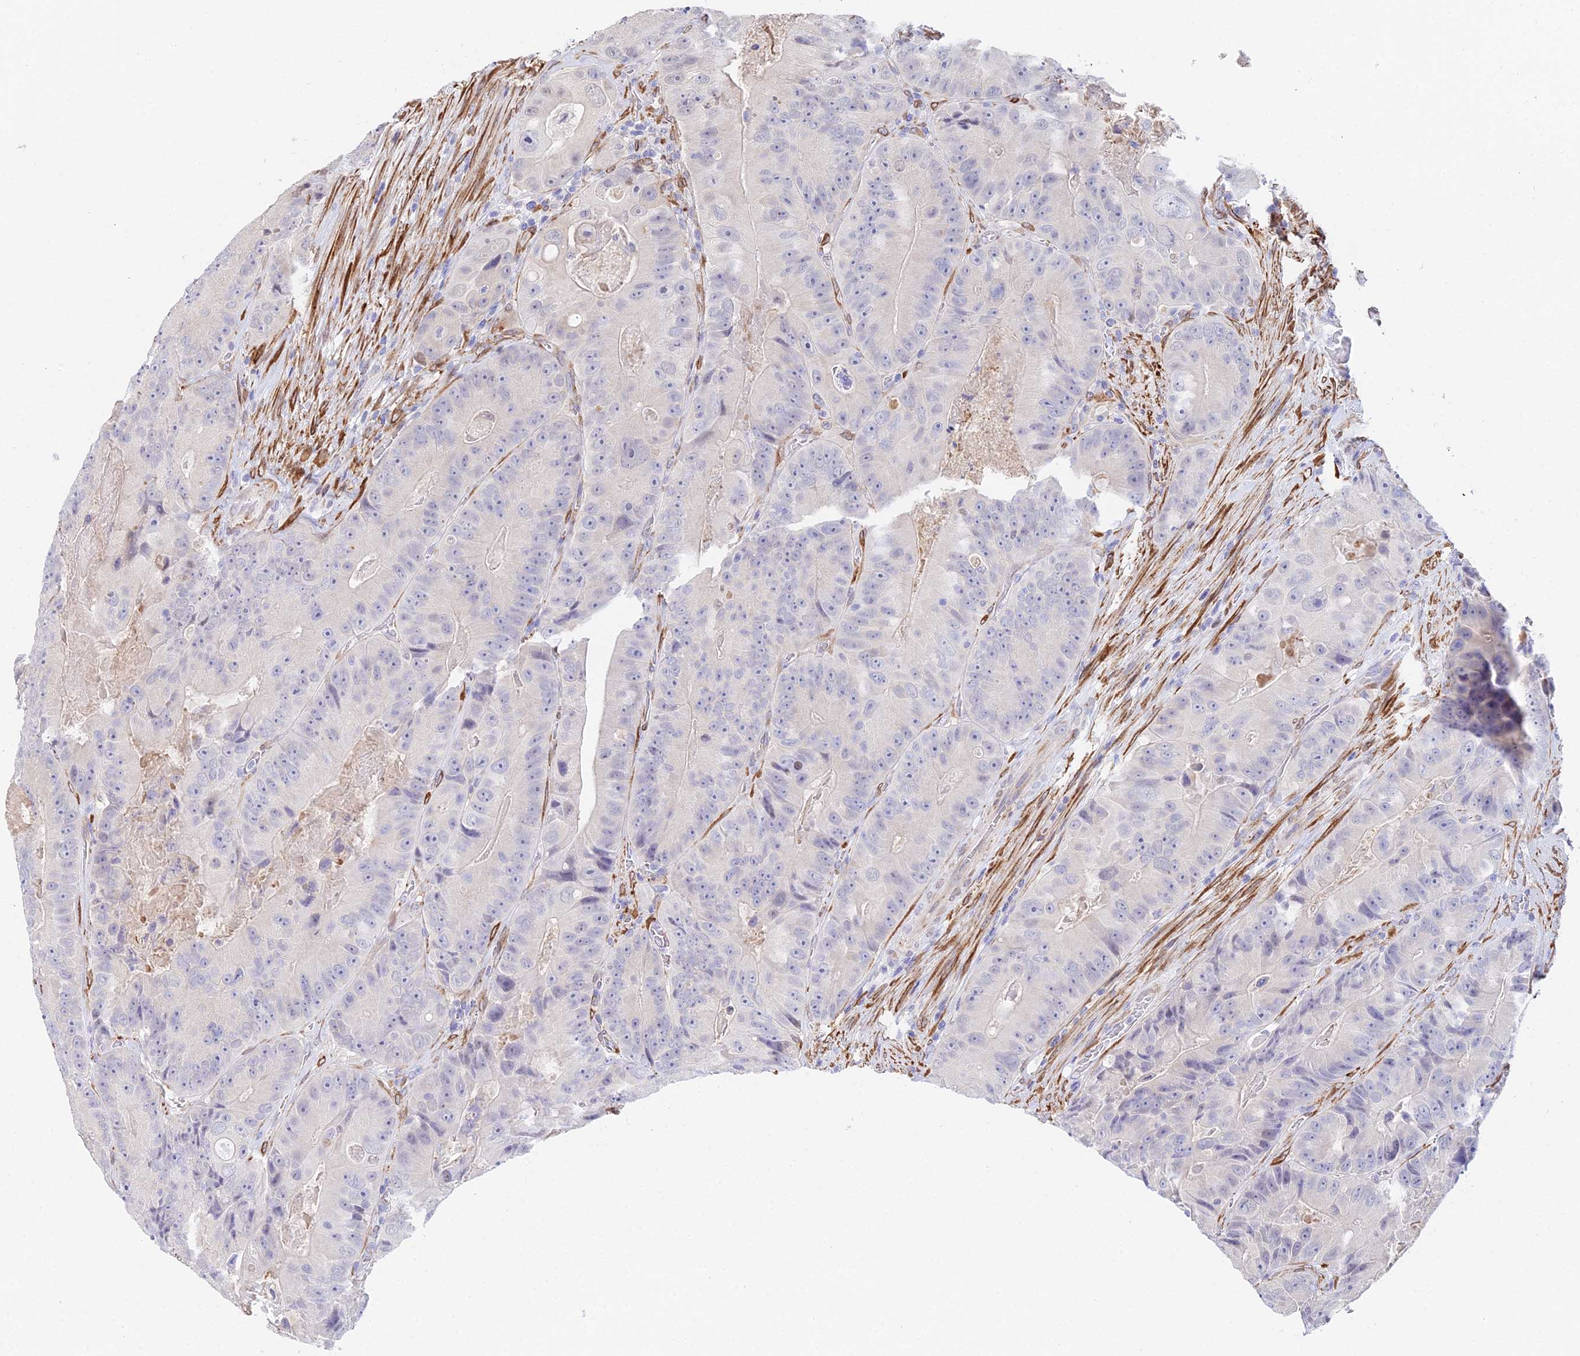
{"staining": {"intensity": "negative", "quantity": "none", "location": "none"}, "tissue": "colorectal cancer", "cell_type": "Tumor cells", "image_type": "cancer", "snomed": [{"axis": "morphology", "description": "Adenocarcinoma, NOS"}, {"axis": "topography", "description": "Colon"}], "caption": "Histopathology image shows no protein positivity in tumor cells of colorectal cancer (adenocarcinoma) tissue.", "gene": "MXRA7", "patient": {"sex": "female", "age": 86}}